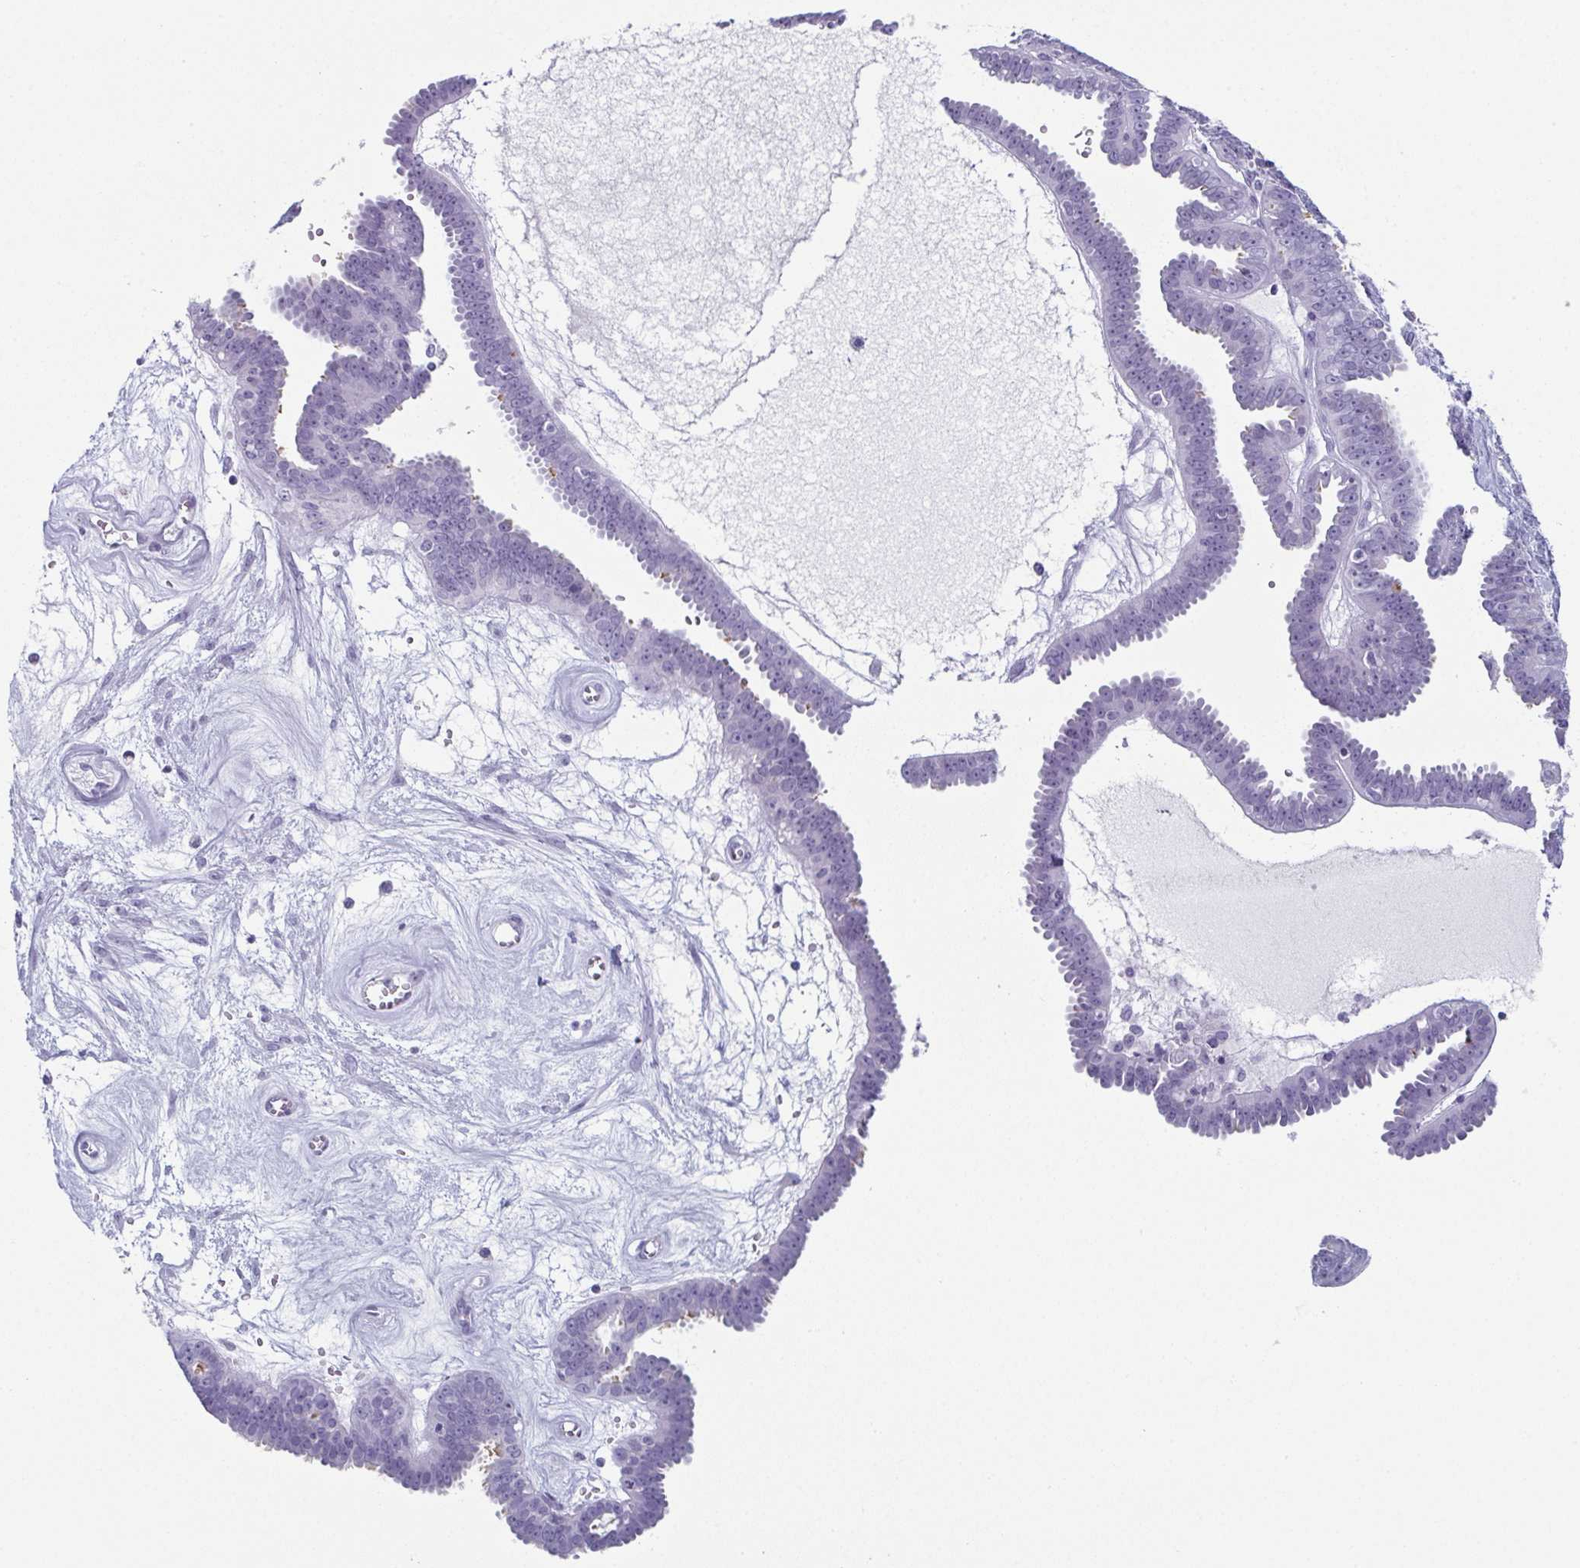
{"staining": {"intensity": "negative", "quantity": "none", "location": "none"}, "tissue": "ovarian cancer", "cell_type": "Tumor cells", "image_type": "cancer", "snomed": [{"axis": "morphology", "description": "Cystadenocarcinoma, serous, NOS"}, {"axis": "topography", "description": "Ovary"}], "caption": "Immunohistochemistry (IHC) of serous cystadenocarcinoma (ovarian) exhibits no expression in tumor cells.", "gene": "ENKUR", "patient": {"sex": "female", "age": 71}}